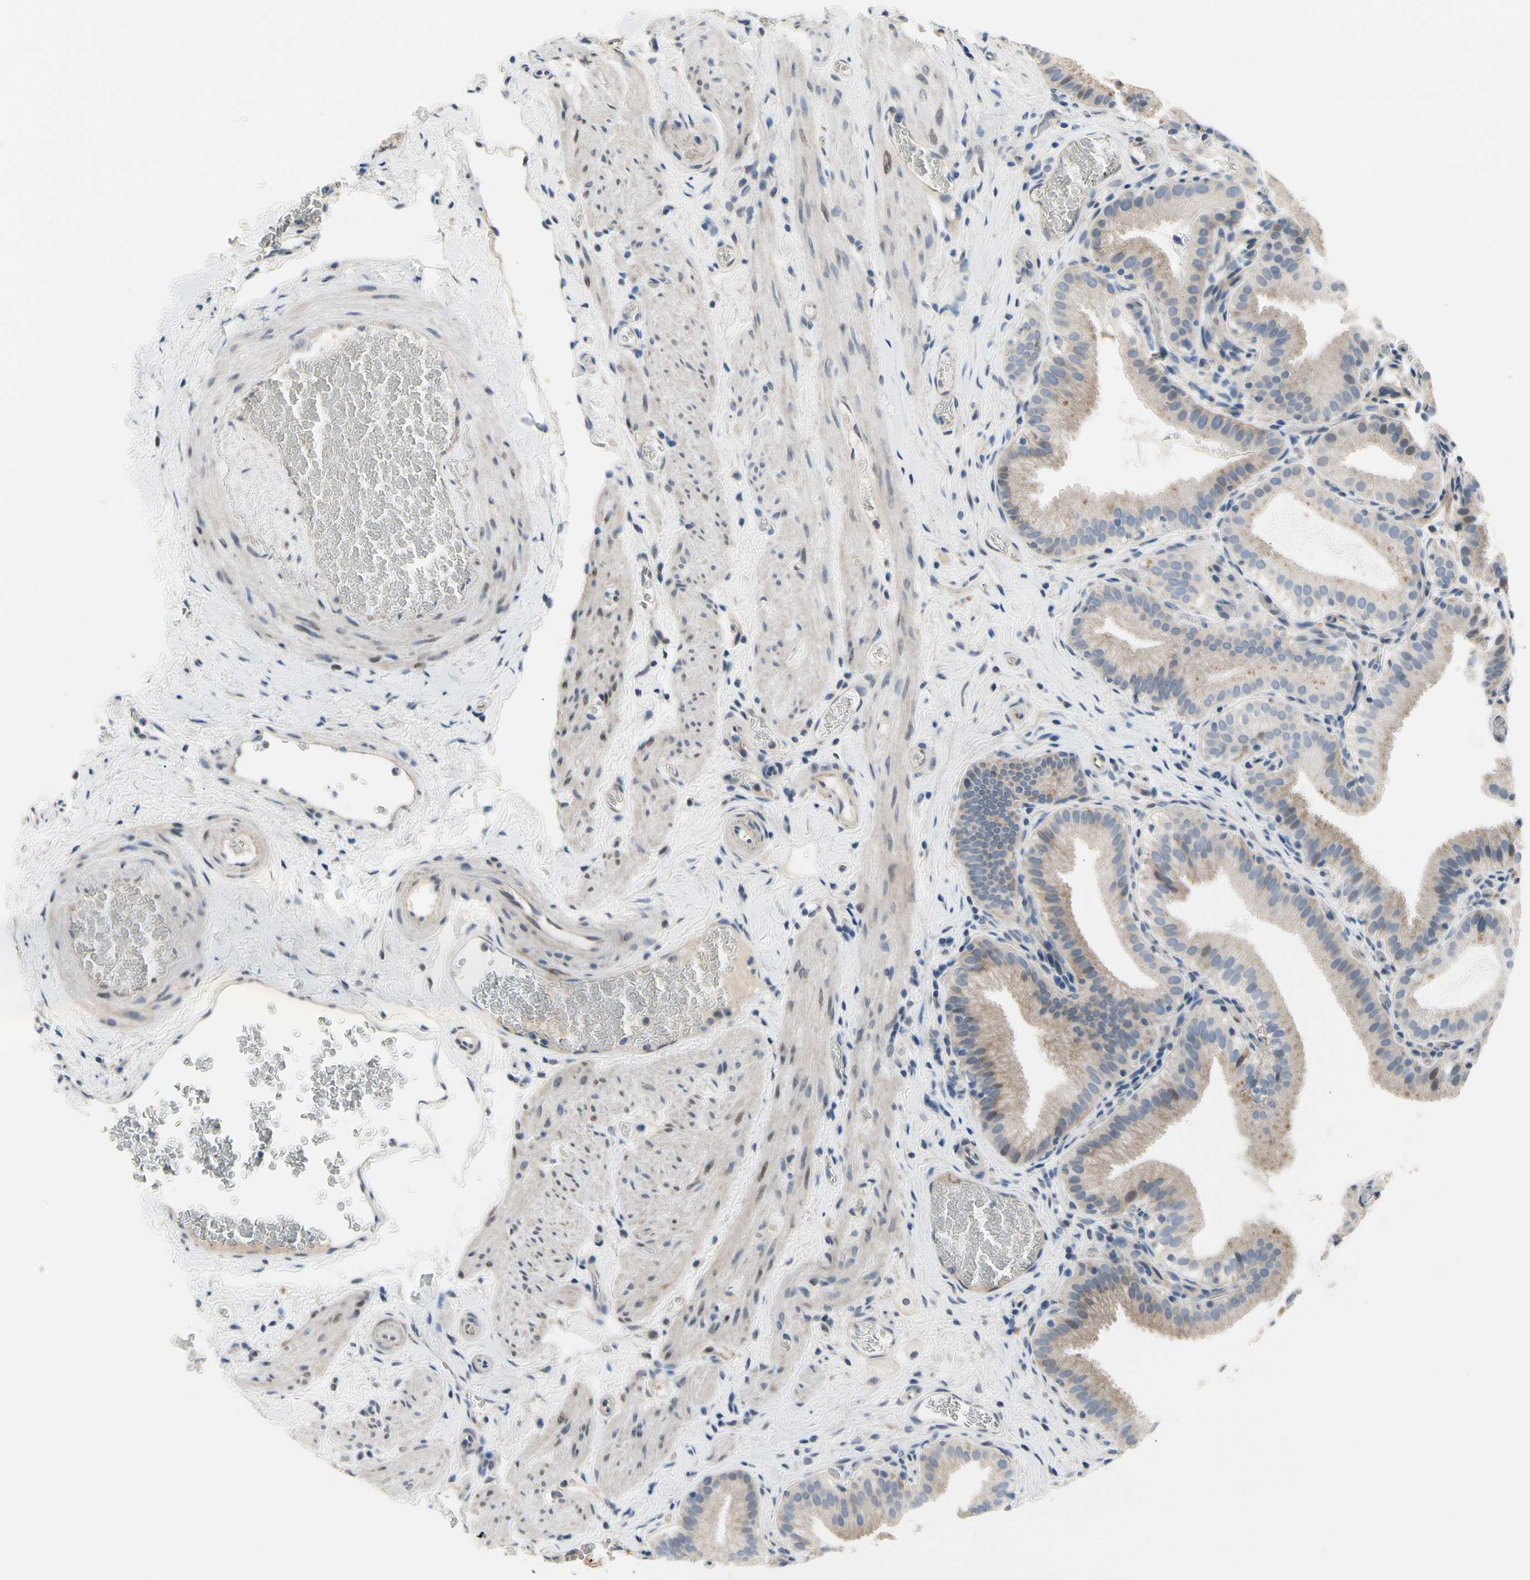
{"staining": {"intensity": "weak", "quantity": "<25%", "location": "cytoplasmic/membranous"}, "tissue": "gallbladder", "cell_type": "Glandular cells", "image_type": "normal", "snomed": [{"axis": "morphology", "description": "Normal tissue, NOS"}, {"axis": "topography", "description": "Gallbladder"}], "caption": "Benign gallbladder was stained to show a protein in brown. There is no significant staining in glandular cells. The staining was performed using DAB to visualize the protein expression in brown, while the nuclei were stained in blue with hematoxylin (Magnification: 20x).", "gene": "NFASC", "patient": {"sex": "male", "age": 54}}